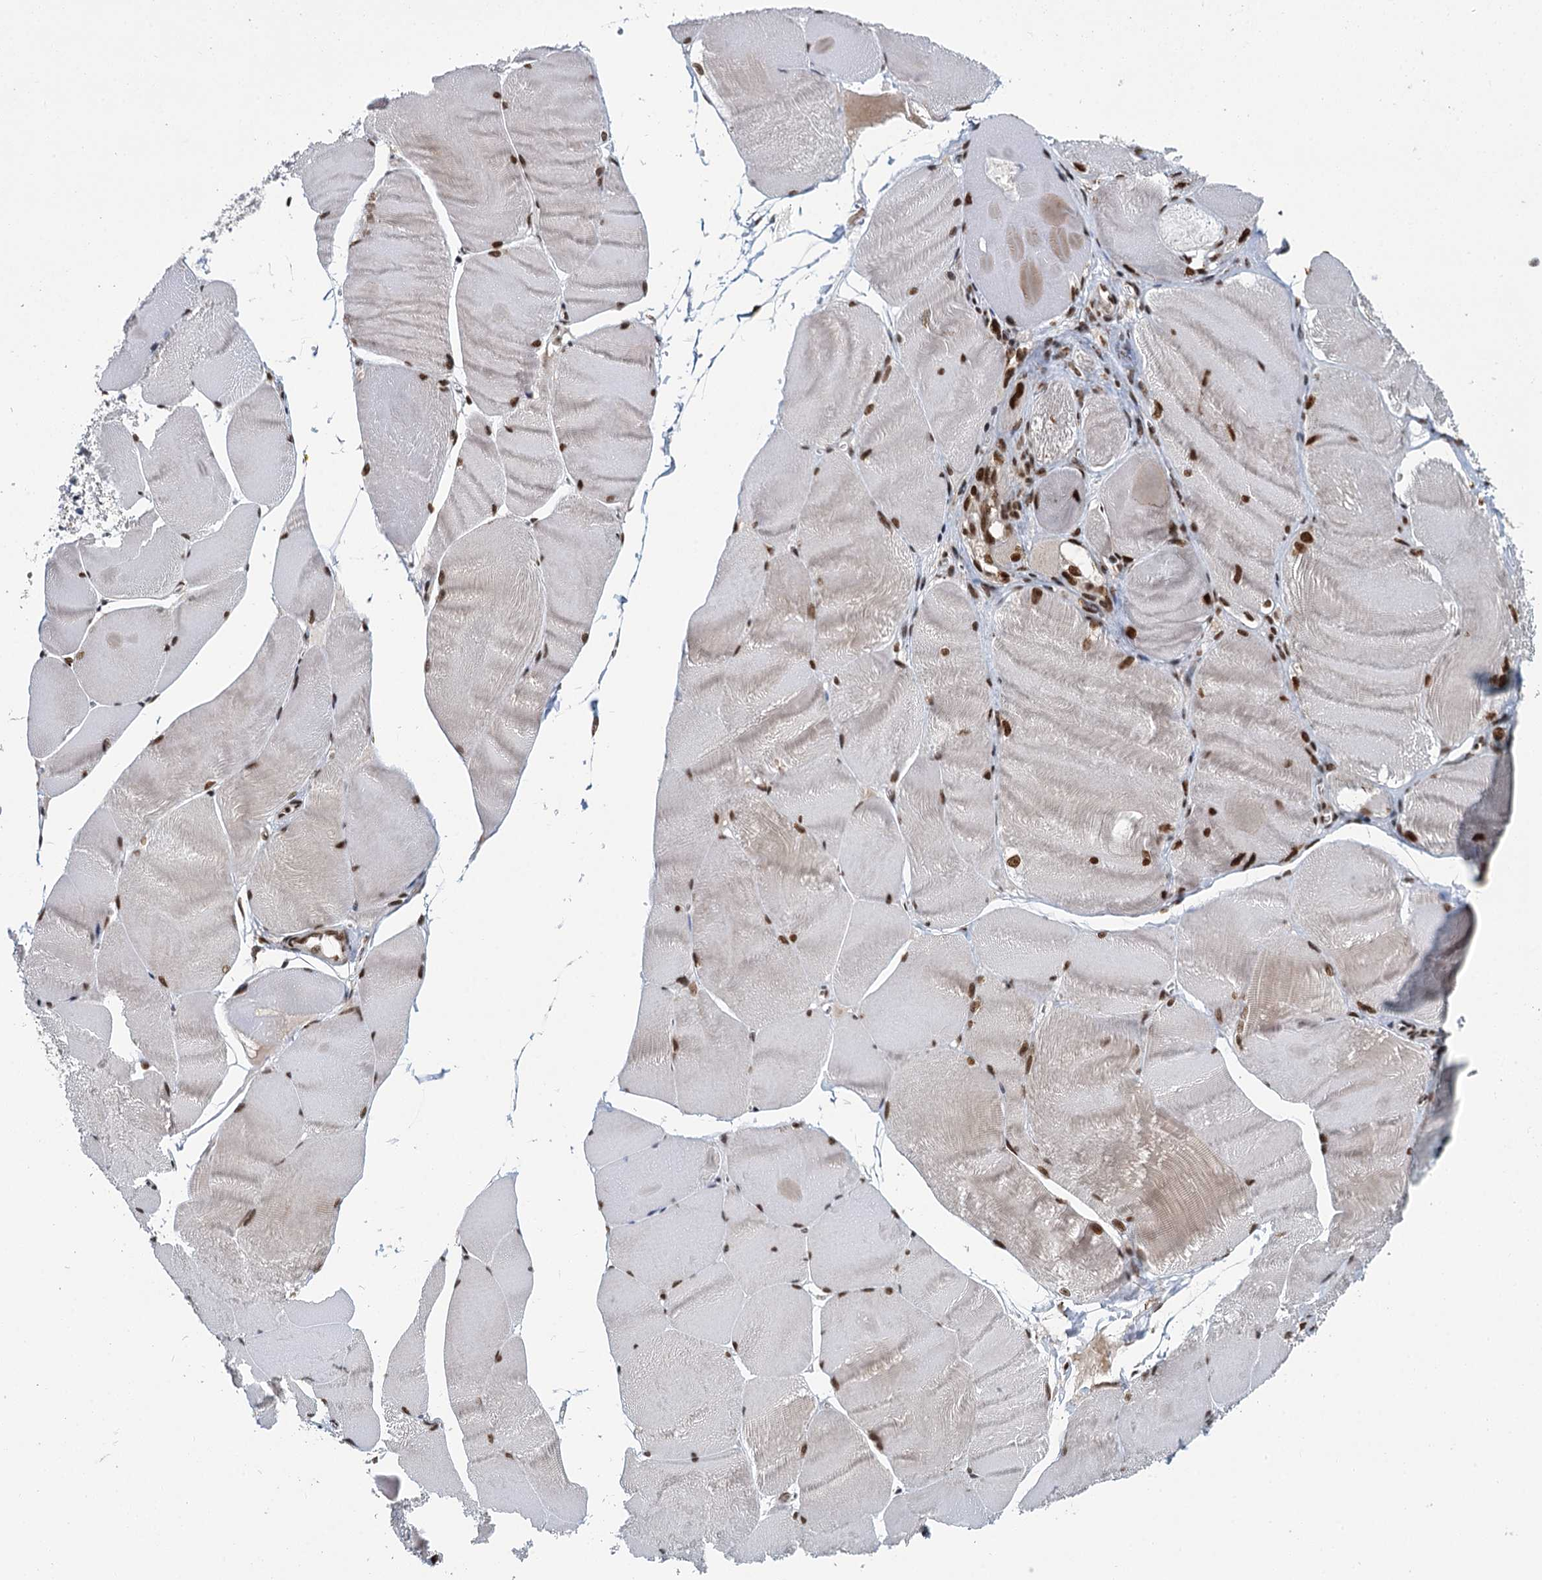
{"staining": {"intensity": "strong", "quantity": "25%-75%", "location": "nuclear"}, "tissue": "skeletal muscle", "cell_type": "Myocytes", "image_type": "normal", "snomed": [{"axis": "morphology", "description": "Normal tissue, NOS"}, {"axis": "morphology", "description": "Basal cell carcinoma"}, {"axis": "topography", "description": "Skeletal muscle"}], "caption": "This photomicrograph displays immunohistochemistry (IHC) staining of normal human skeletal muscle, with high strong nuclear expression in about 25%-75% of myocytes.", "gene": "PPHLN1", "patient": {"sex": "female", "age": 64}}